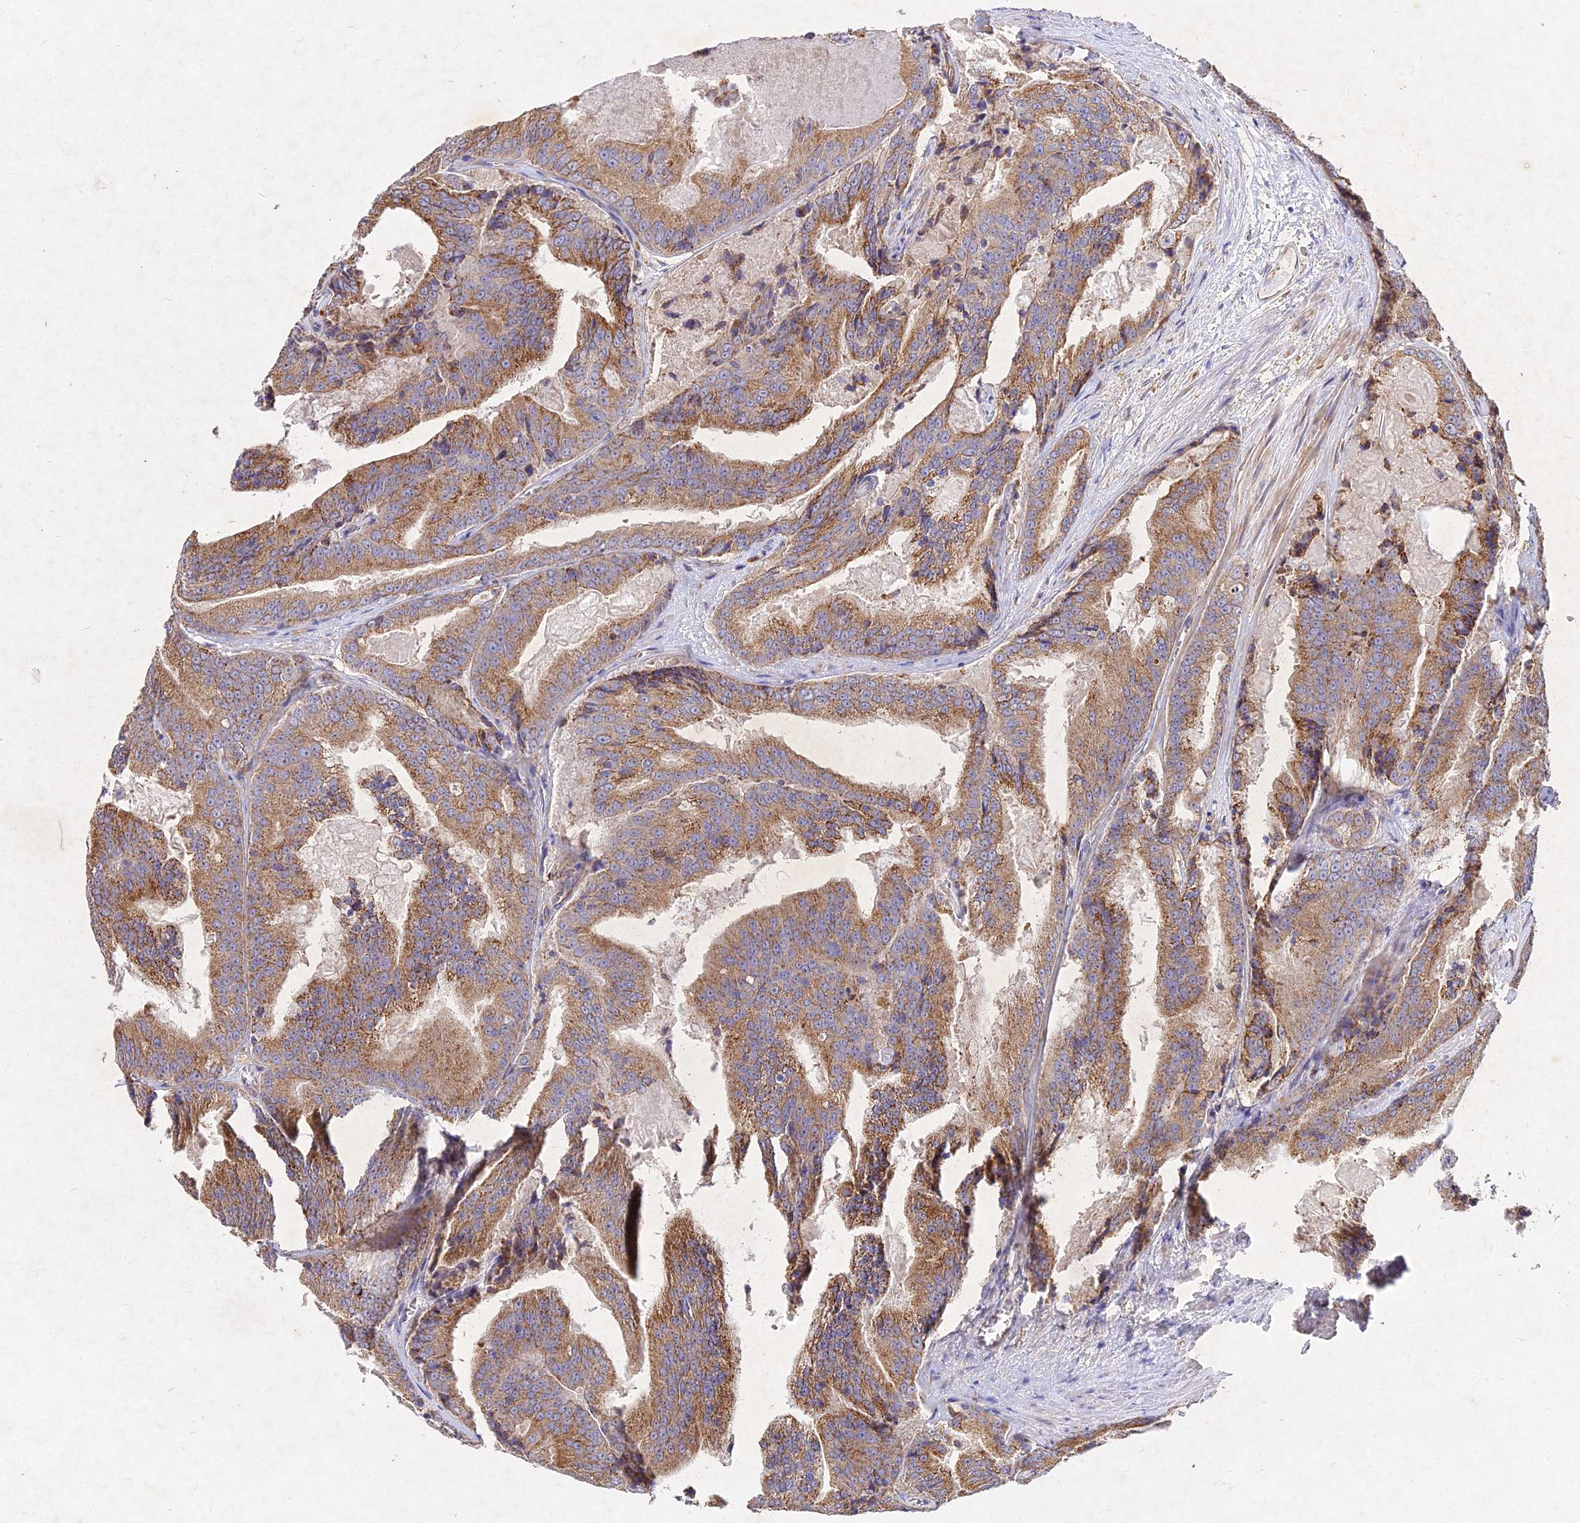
{"staining": {"intensity": "moderate", "quantity": ">75%", "location": "cytoplasmic/membranous"}, "tissue": "prostate cancer", "cell_type": "Tumor cells", "image_type": "cancer", "snomed": [{"axis": "morphology", "description": "Adenocarcinoma, High grade"}, {"axis": "topography", "description": "Prostate"}], "caption": "Human prostate cancer stained for a protein (brown) demonstrates moderate cytoplasmic/membranous positive staining in about >75% of tumor cells.", "gene": "SKA1", "patient": {"sex": "male", "age": 61}}